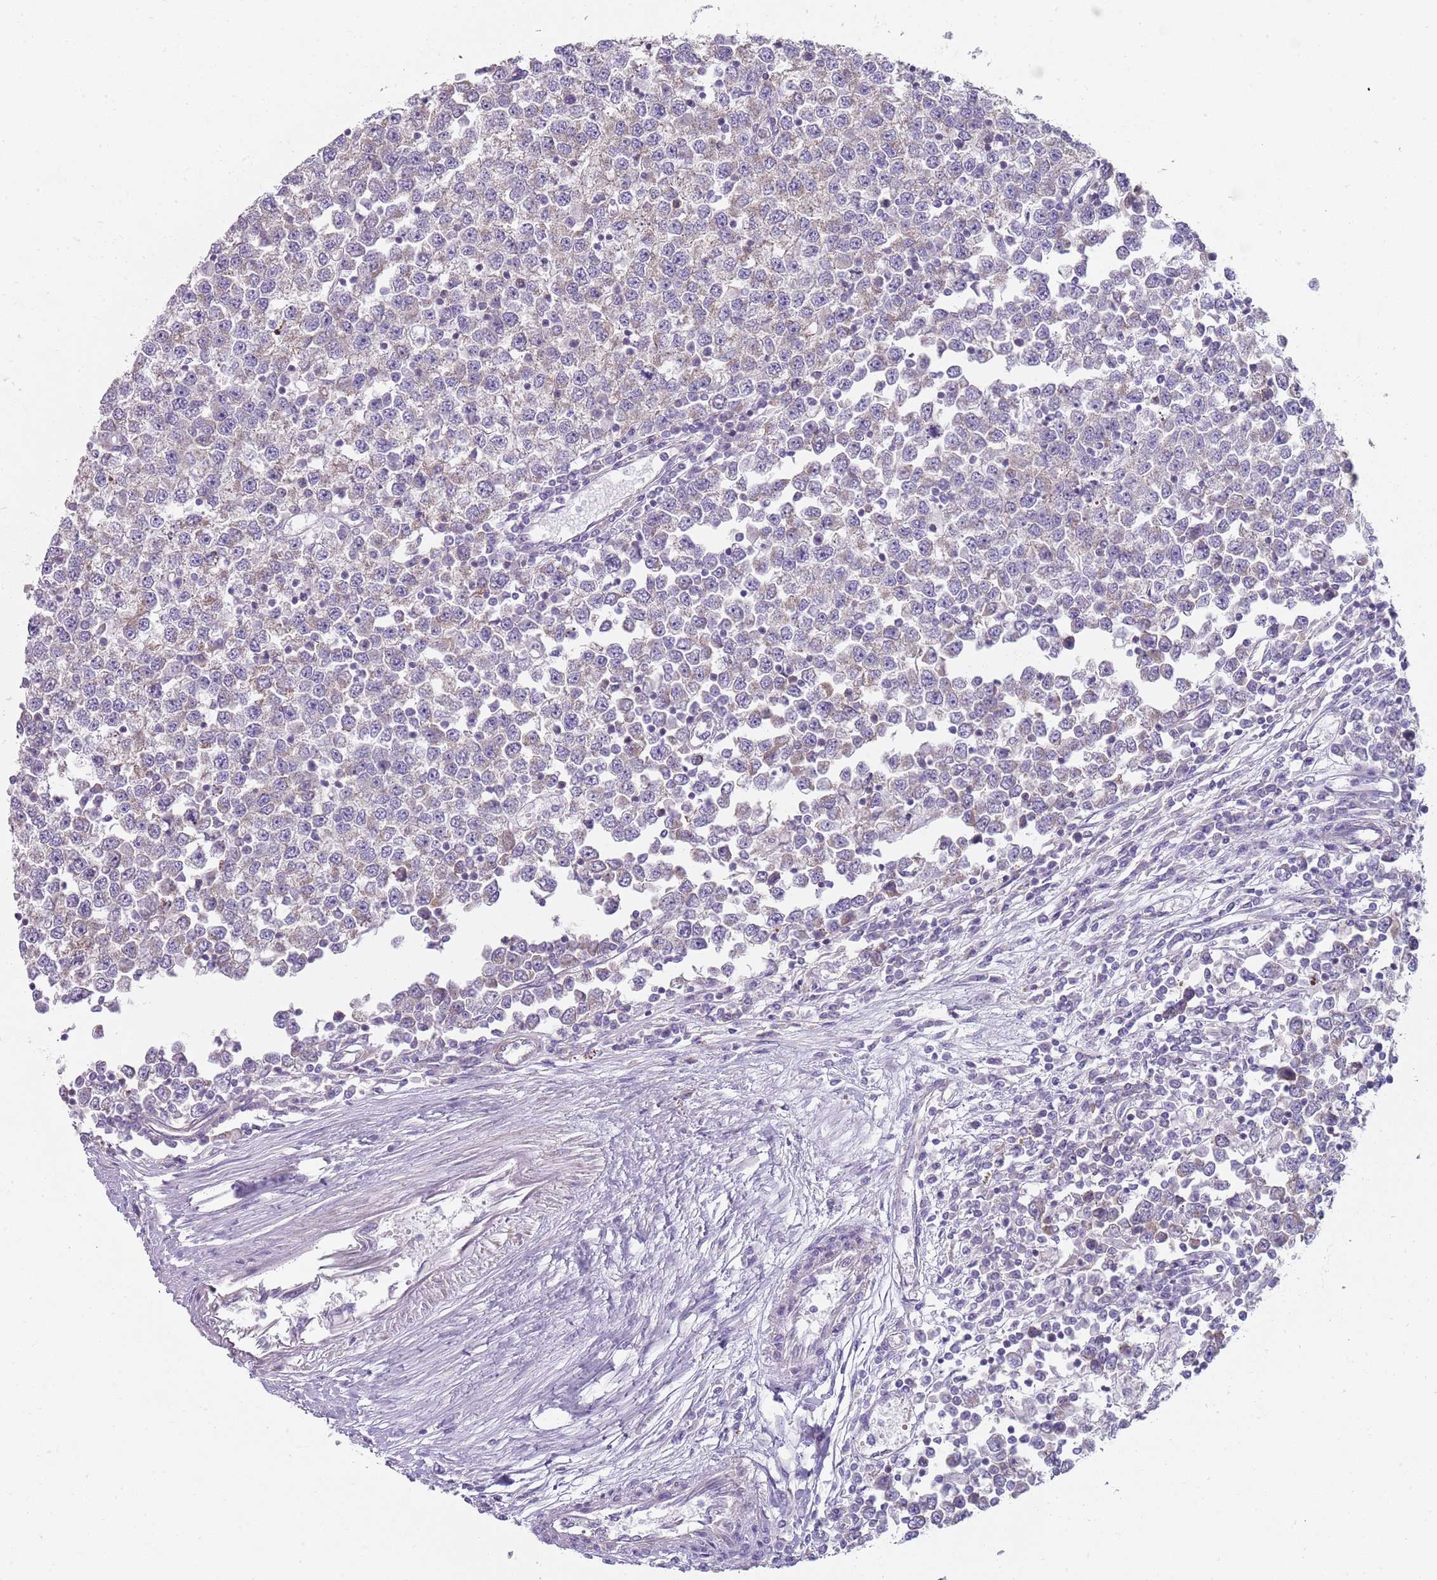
{"staining": {"intensity": "weak", "quantity": "<25%", "location": "cytoplasmic/membranous"}, "tissue": "testis cancer", "cell_type": "Tumor cells", "image_type": "cancer", "snomed": [{"axis": "morphology", "description": "Seminoma, NOS"}, {"axis": "topography", "description": "Testis"}], "caption": "The histopathology image demonstrates no significant staining in tumor cells of seminoma (testis).", "gene": "SLC26A6", "patient": {"sex": "male", "age": 65}}